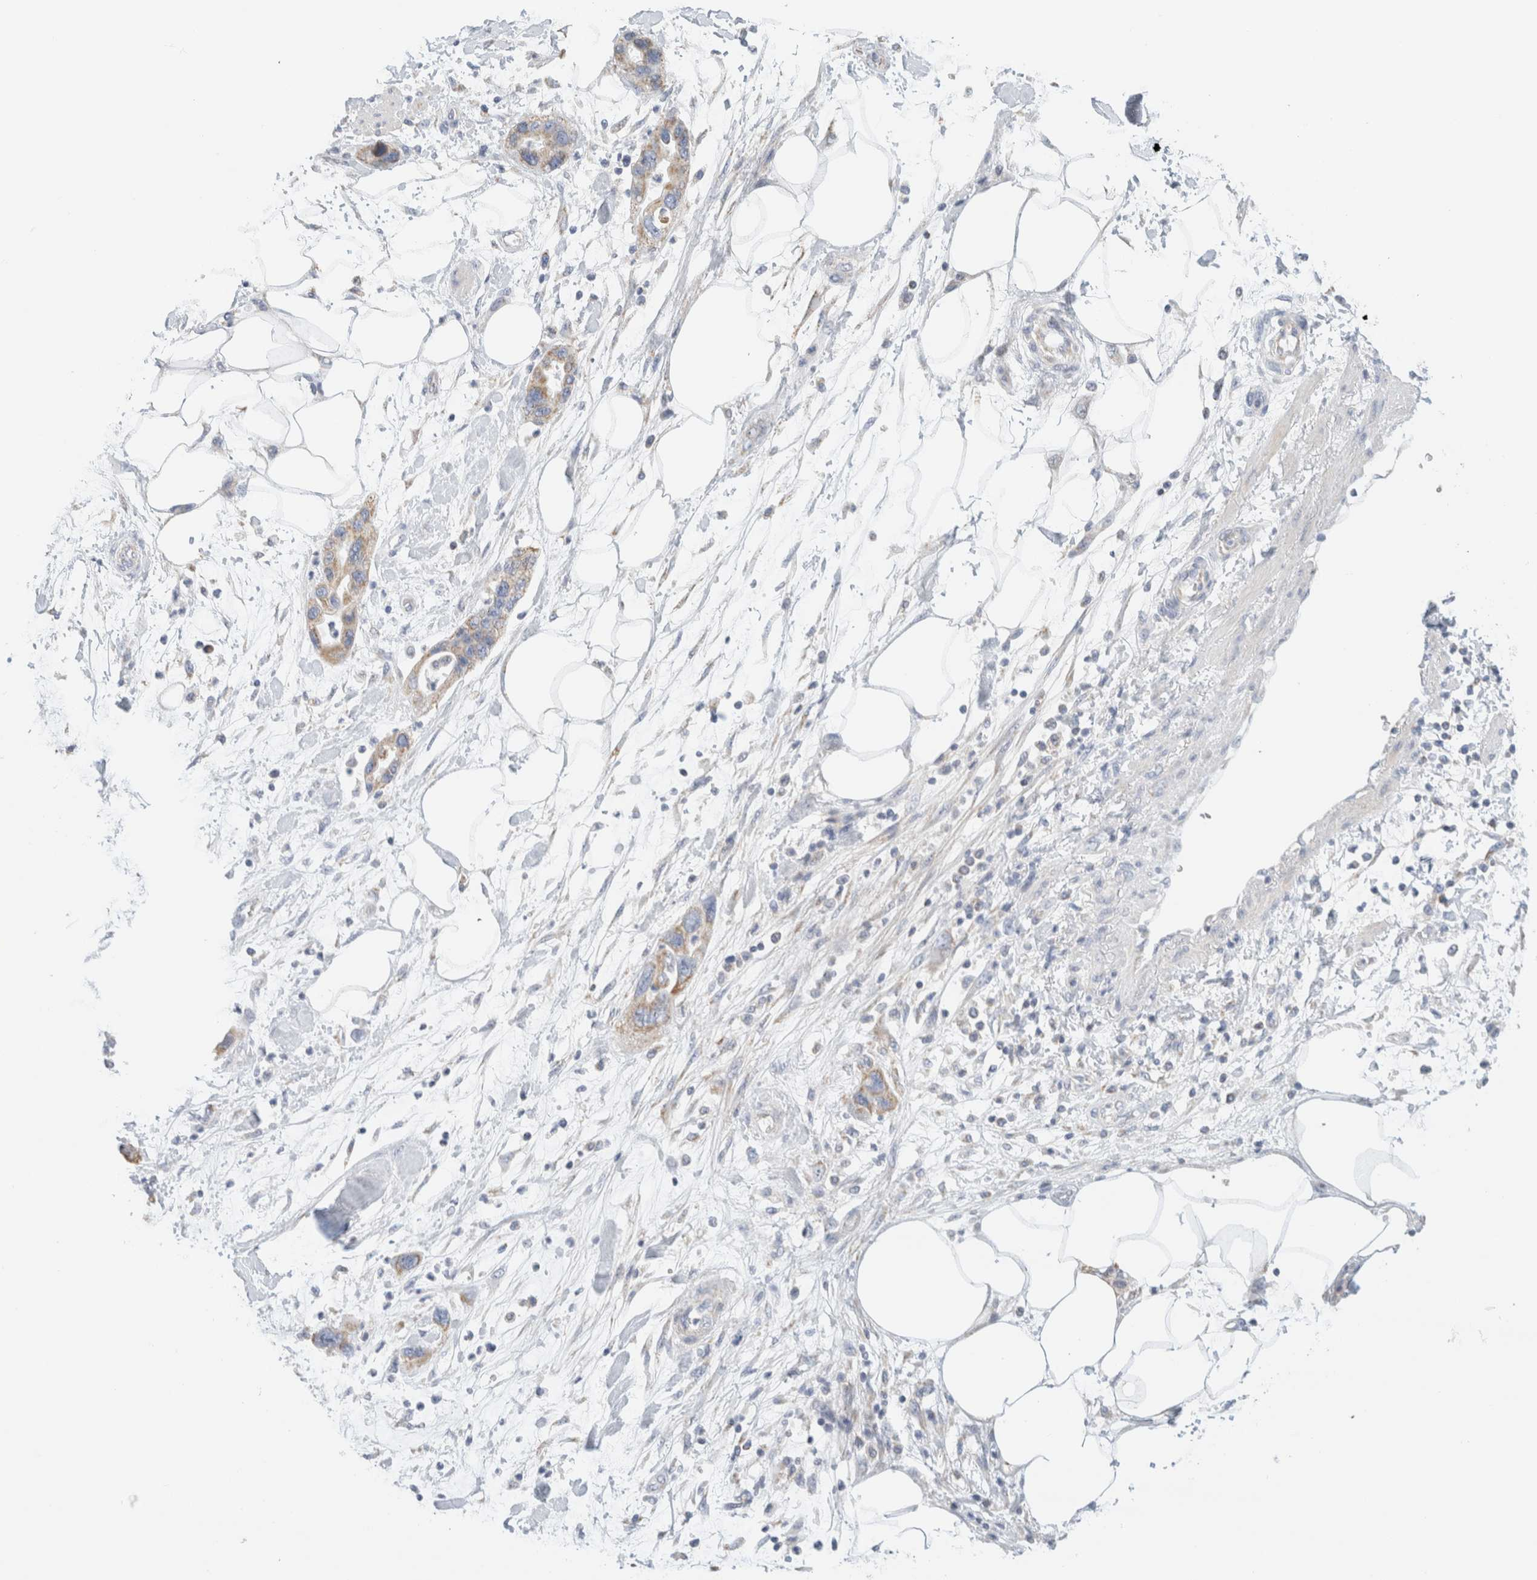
{"staining": {"intensity": "weak", "quantity": ">75%", "location": "cytoplasmic/membranous"}, "tissue": "pancreatic cancer", "cell_type": "Tumor cells", "image_type": "cancer", "snomed": [{"axis": "morphology", "description": "Normal tissue, NOS"}, {"axis": "morphology", "description": "Adenocarcinoma, NOS"}, {"axis": "topography", "description": "Pancreas"}], "caption": "A high-resolution micrograph shows immunohistochemistry staining of pancreatic cancer, which reveals weak cytoplasmic/membranous staining in about >75% of tumor cells. (DAB (3,3'-diaminobenzidine) IHC with brightfield microscopy, high magnification).", "gene": "HDHD3", "patient": {"sex": "female", "age": 71}}